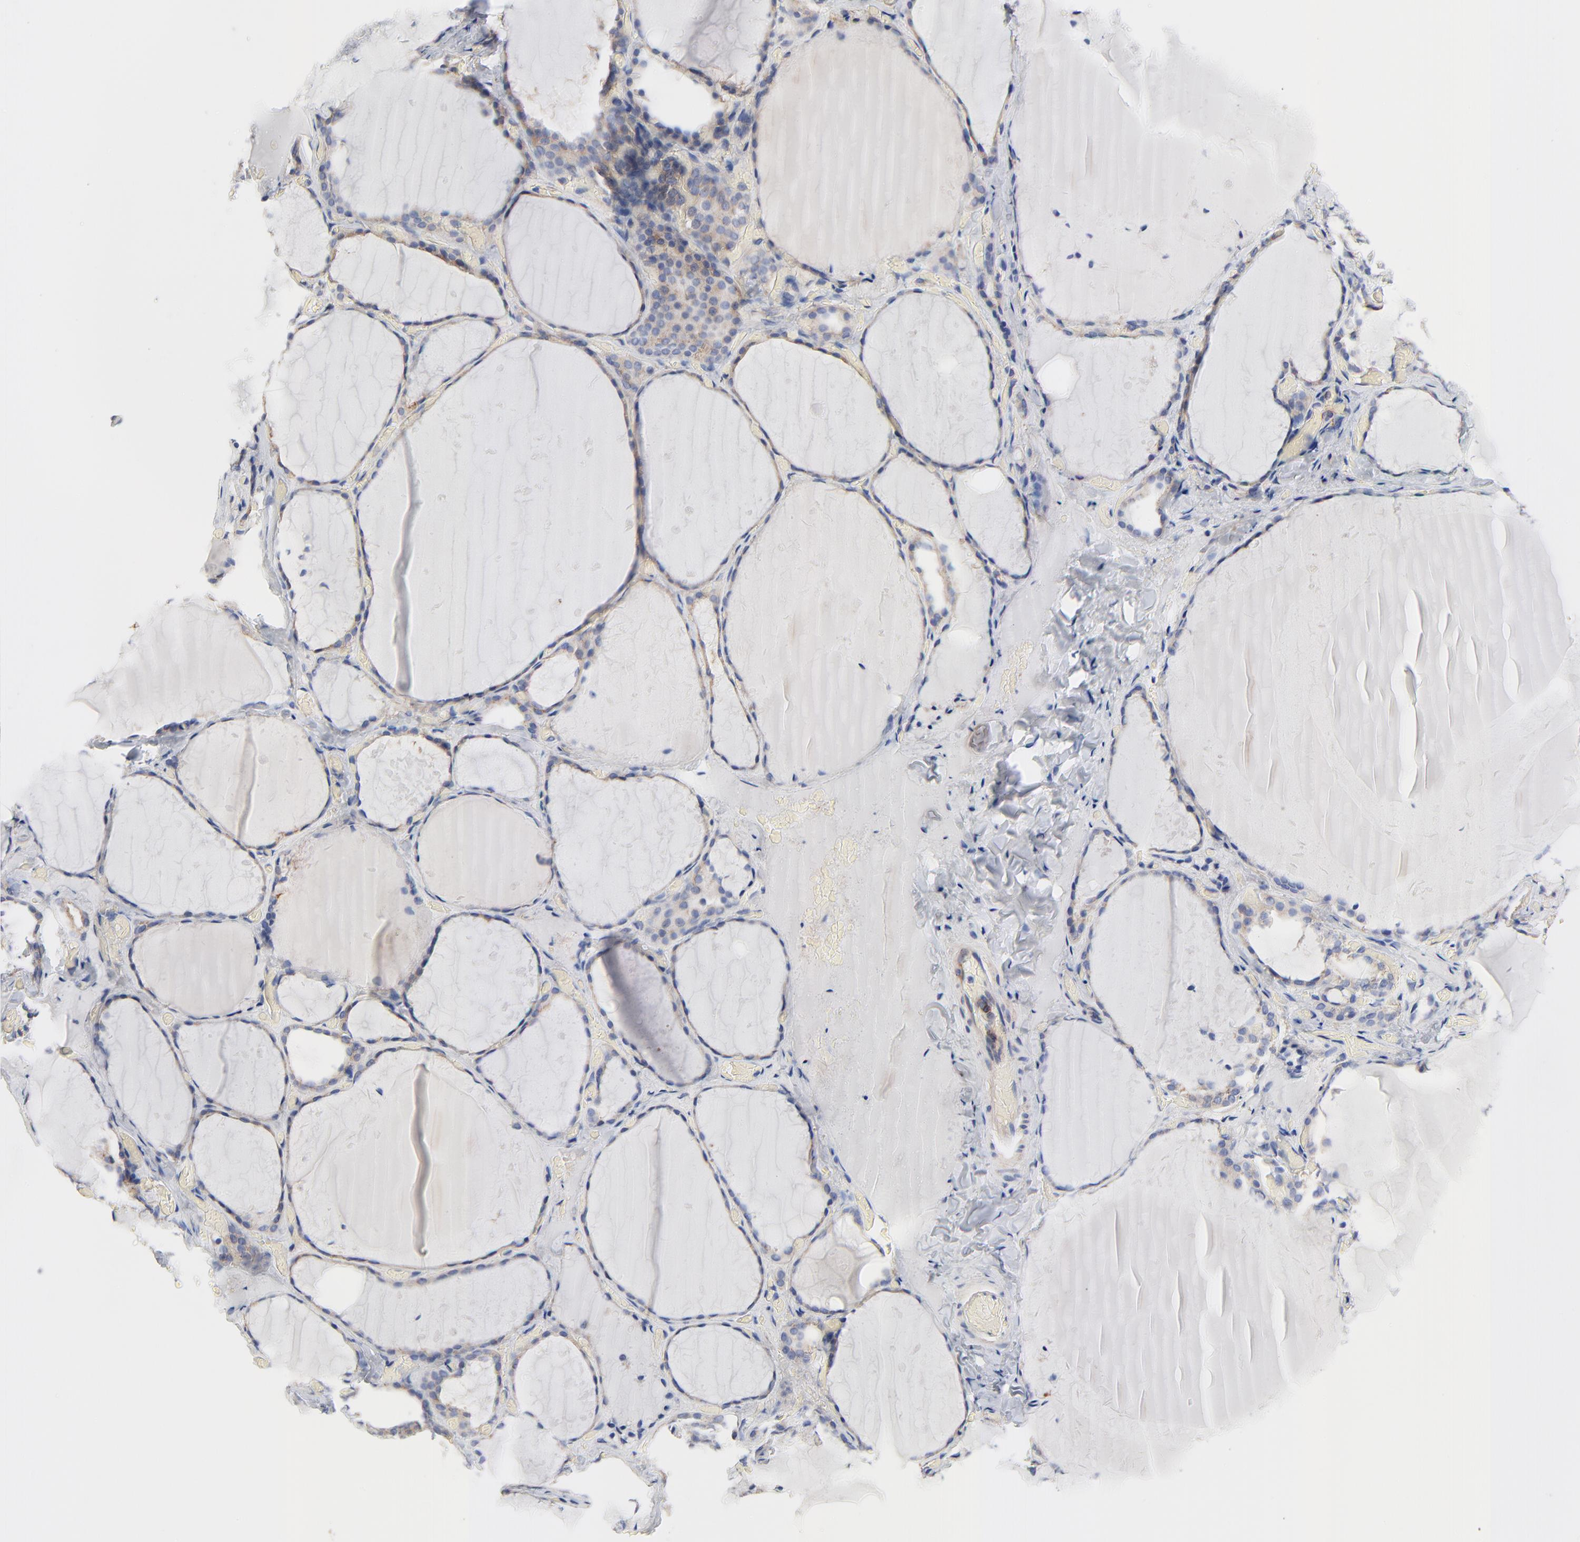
{"staining": {"intensity": "weak", "quantity": ">75%", "location": "cytoplasmic/membranous"}, "tissue": "thyroid gland", "cell_type": "Glandular cells", "image_type": "normal", "snomed": [{"axis": "morphology", "description": "Normal tissue, NOS"}, {"axis": "topography", "description": "Thyroid gland"}], "caption": "An immunohistochemistry image of normal tissue is shown. Protein staining in brown labels weak cytoplasmic/membranous positivity in thyroid gland within glandular cells.", "gene": "CD2AP", "patient": {"sex": "female", "age": 22}}